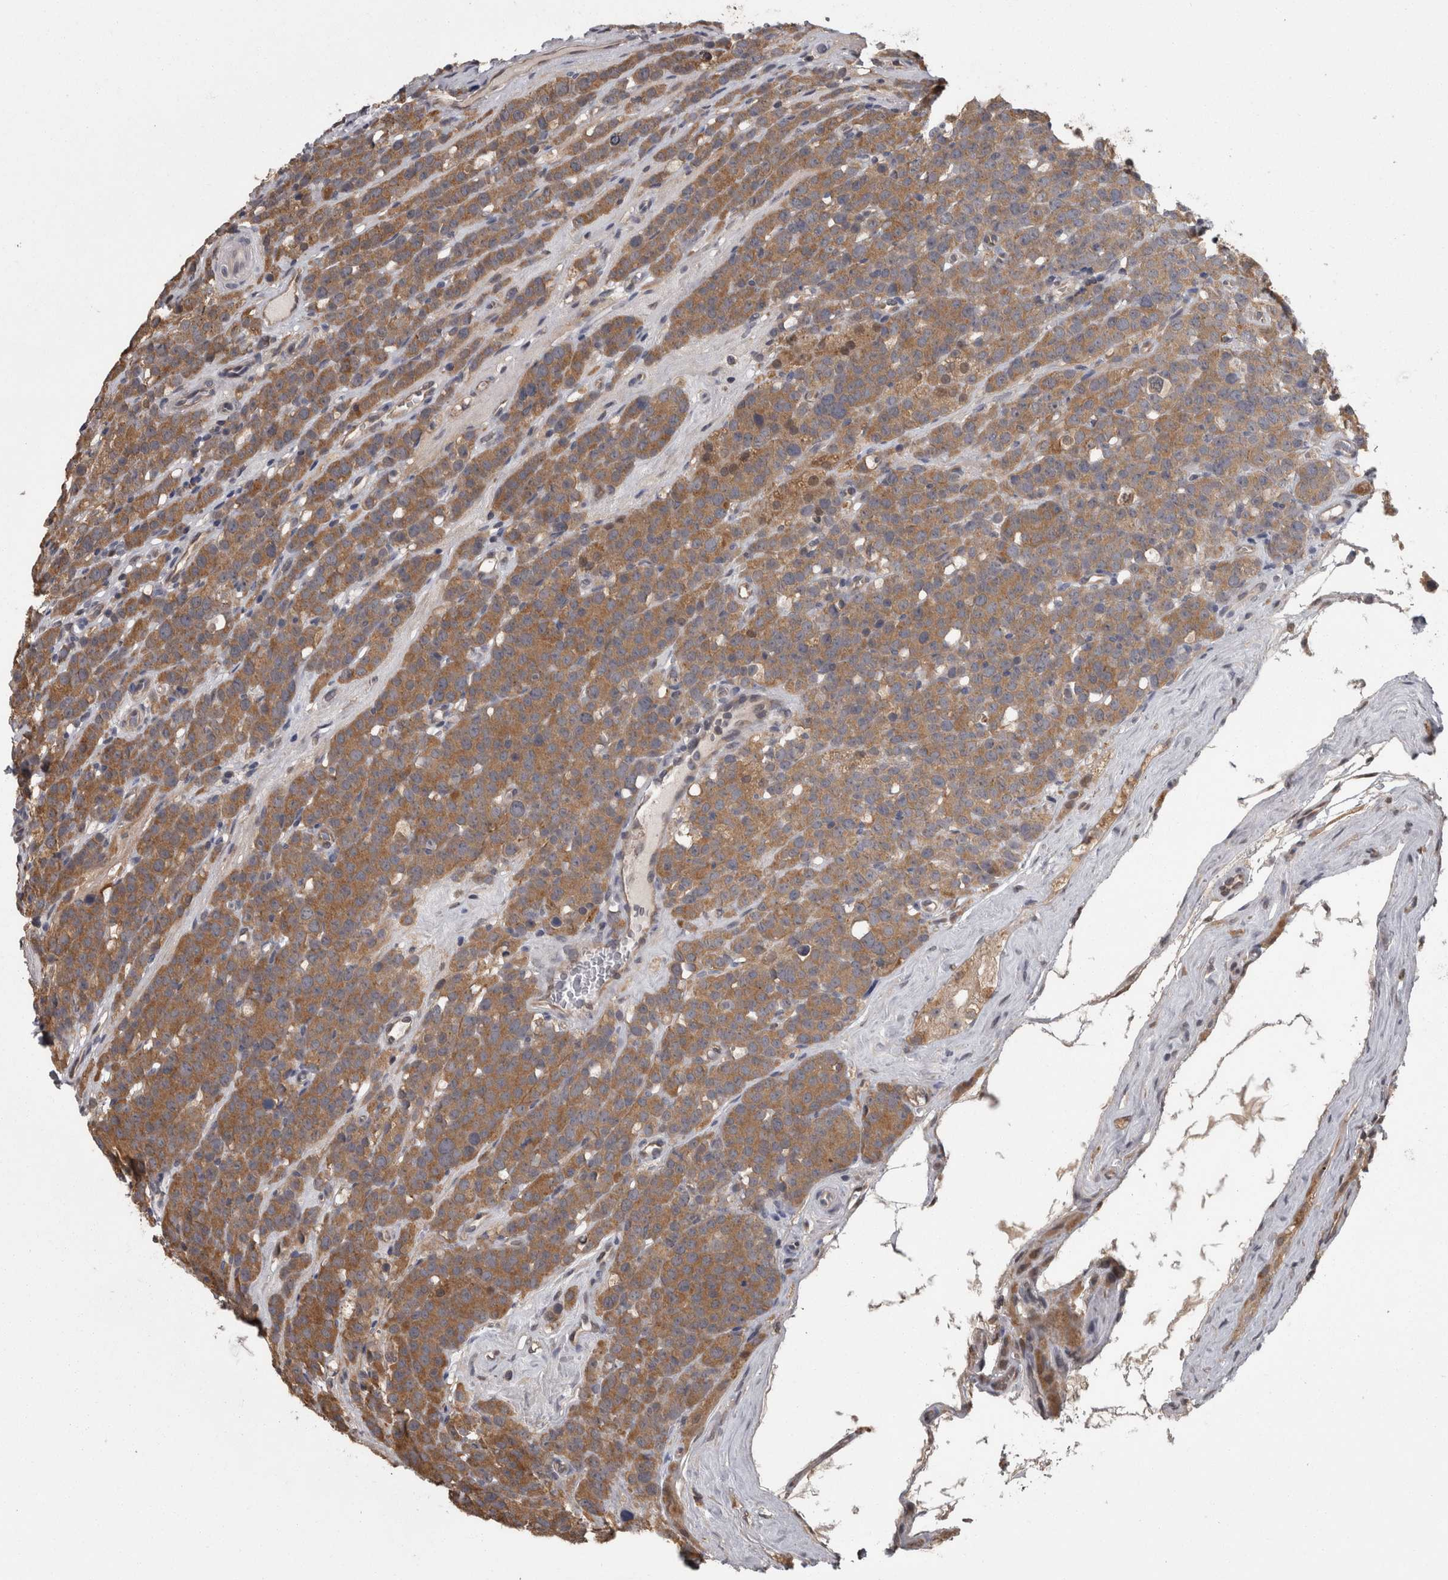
{"staining": {"intensity": "moderate", "quantity": ">75%", "location": "cytoplasmic/membranous"}, "tissue": "testis cancer", "cell_type": "Tumor cells", "image_type": "cancer", "snomed": [{"axis": "morphology", "description": "Seminoma, NOS"}, {"axis": "topography", "description": "Testis"}], "caption": "Protein expression analysis of testis cancer reveals moderate cytoplasmic/membranous staining in about >75% of tumor cells.", "gene": "APRT", "patient": {"sex": "male", "age": 71}}